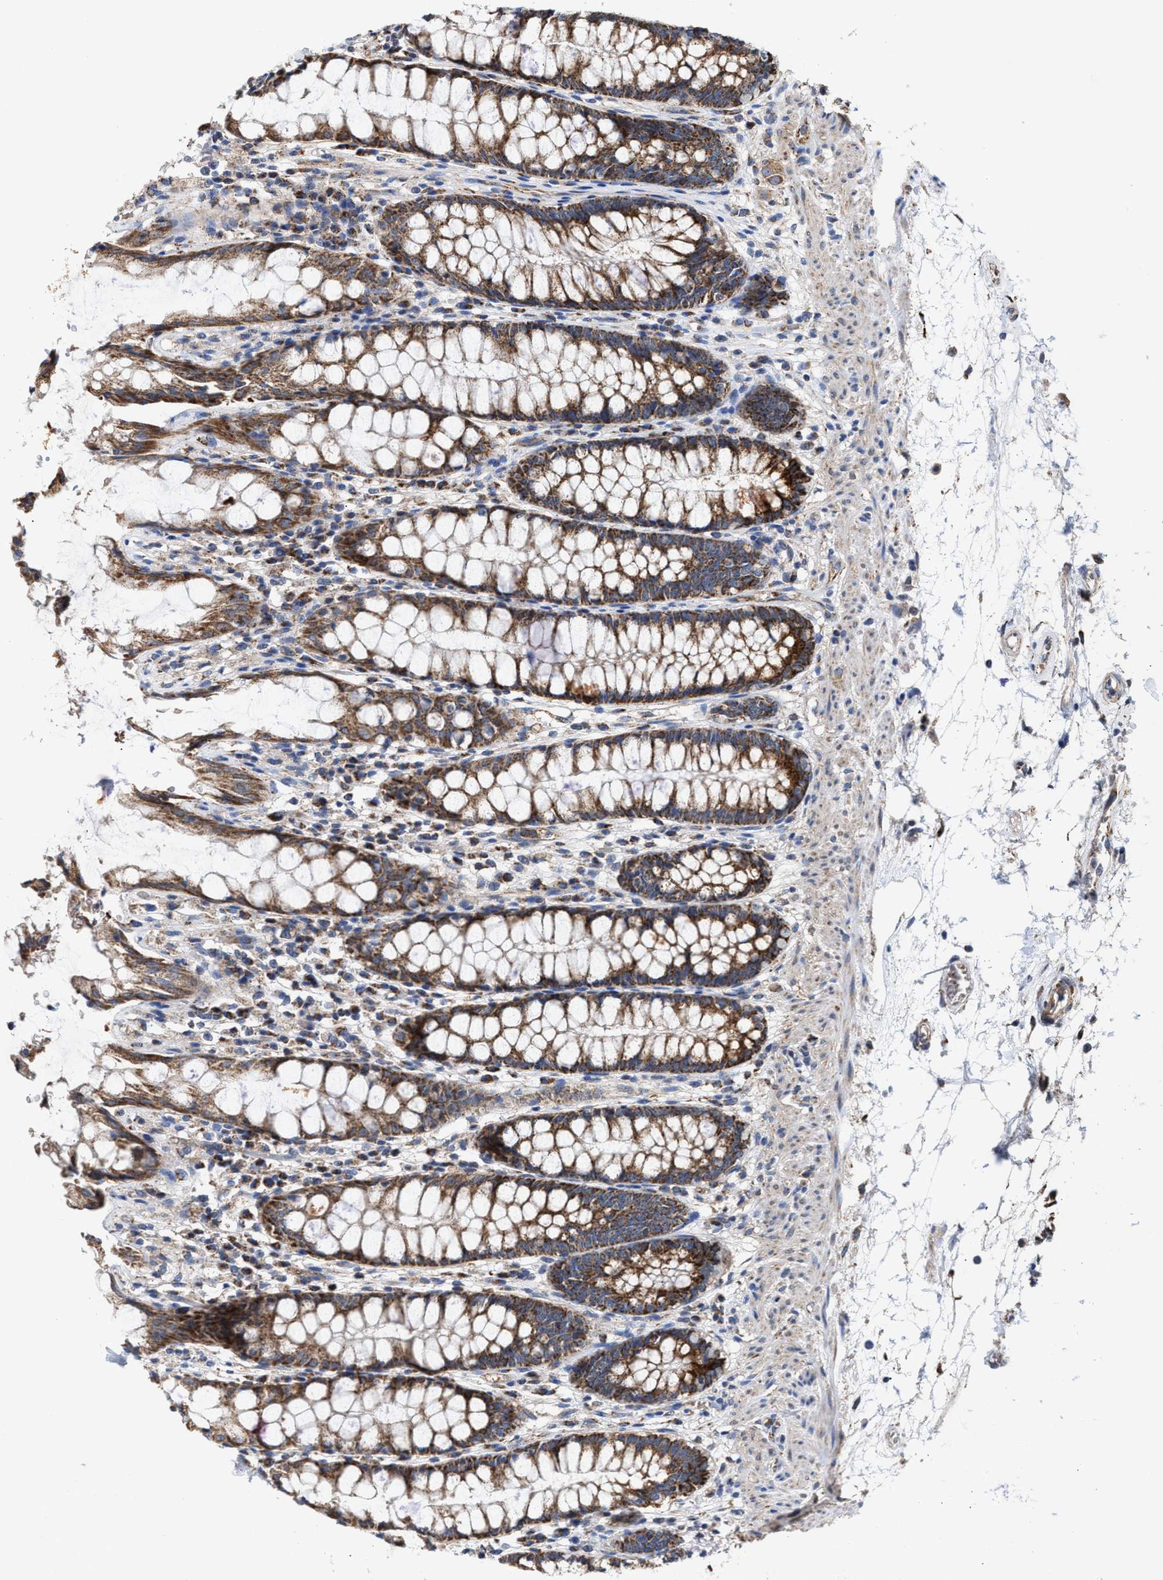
{"staining": {"intensity": "moderate", "quantity": ">75%", "location": "cytoplasmic/membranous"}, "tissue": "rectum", "cell_type": "Glandular cells", "image_type": "normal", "snomed": [{"axis": "morphology", "description": "Normal tissue, NOS"}, {"axis": "topography", "description": "Rectum"}], "caption": "This micrograph reveals immunohistochemistry (IHC) staining of unremarkable human rectum, with medium moderate cytoplasmic/membranous positivity in about >75% of glandular cells.", "gene": "MECR", "patient": {"sex": "male", "age": 64}}